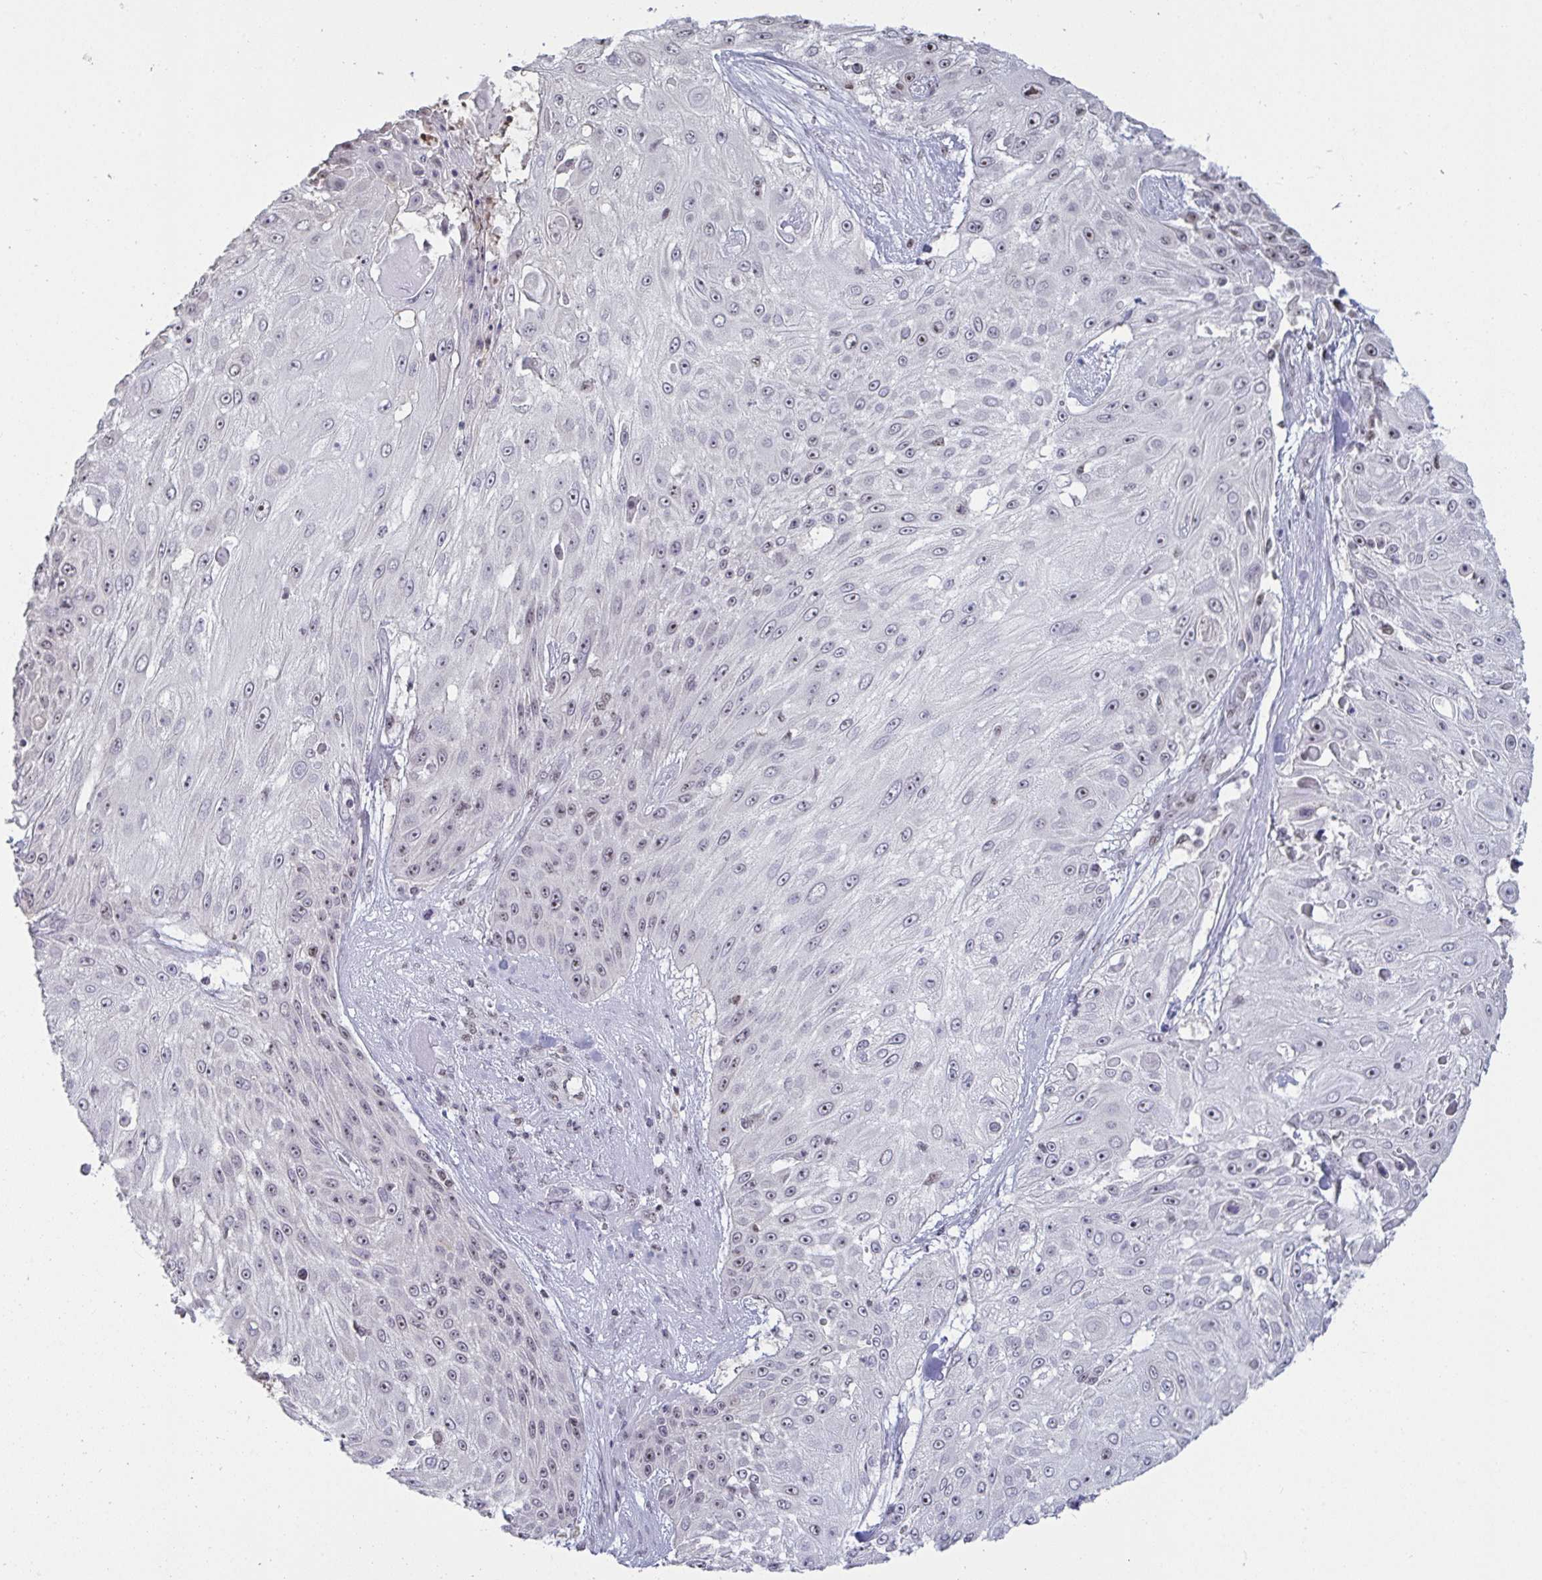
{"staining": {"intensity": "moderate", "quantity": "25%-75%", "location": "nuclear"}, "tissue": "skin cancer", "cell_type": "Tumor cells", "image_type": "cancer", "snomed": [{"axis": "morphology", "description": "Squamous cell carcinoma, NOS"}, {"axis": "topography", "description": "Skin"}], "caption": "This histopathology image exhibits skin cancer stained with IHC to label a protein in brown. The nuclear of tumor cells show moderate positivity for the protein. Nuclei are counter-stained blue.", "gene": "SUPT16H", "patient": {"sex": "female", "age": 86}}